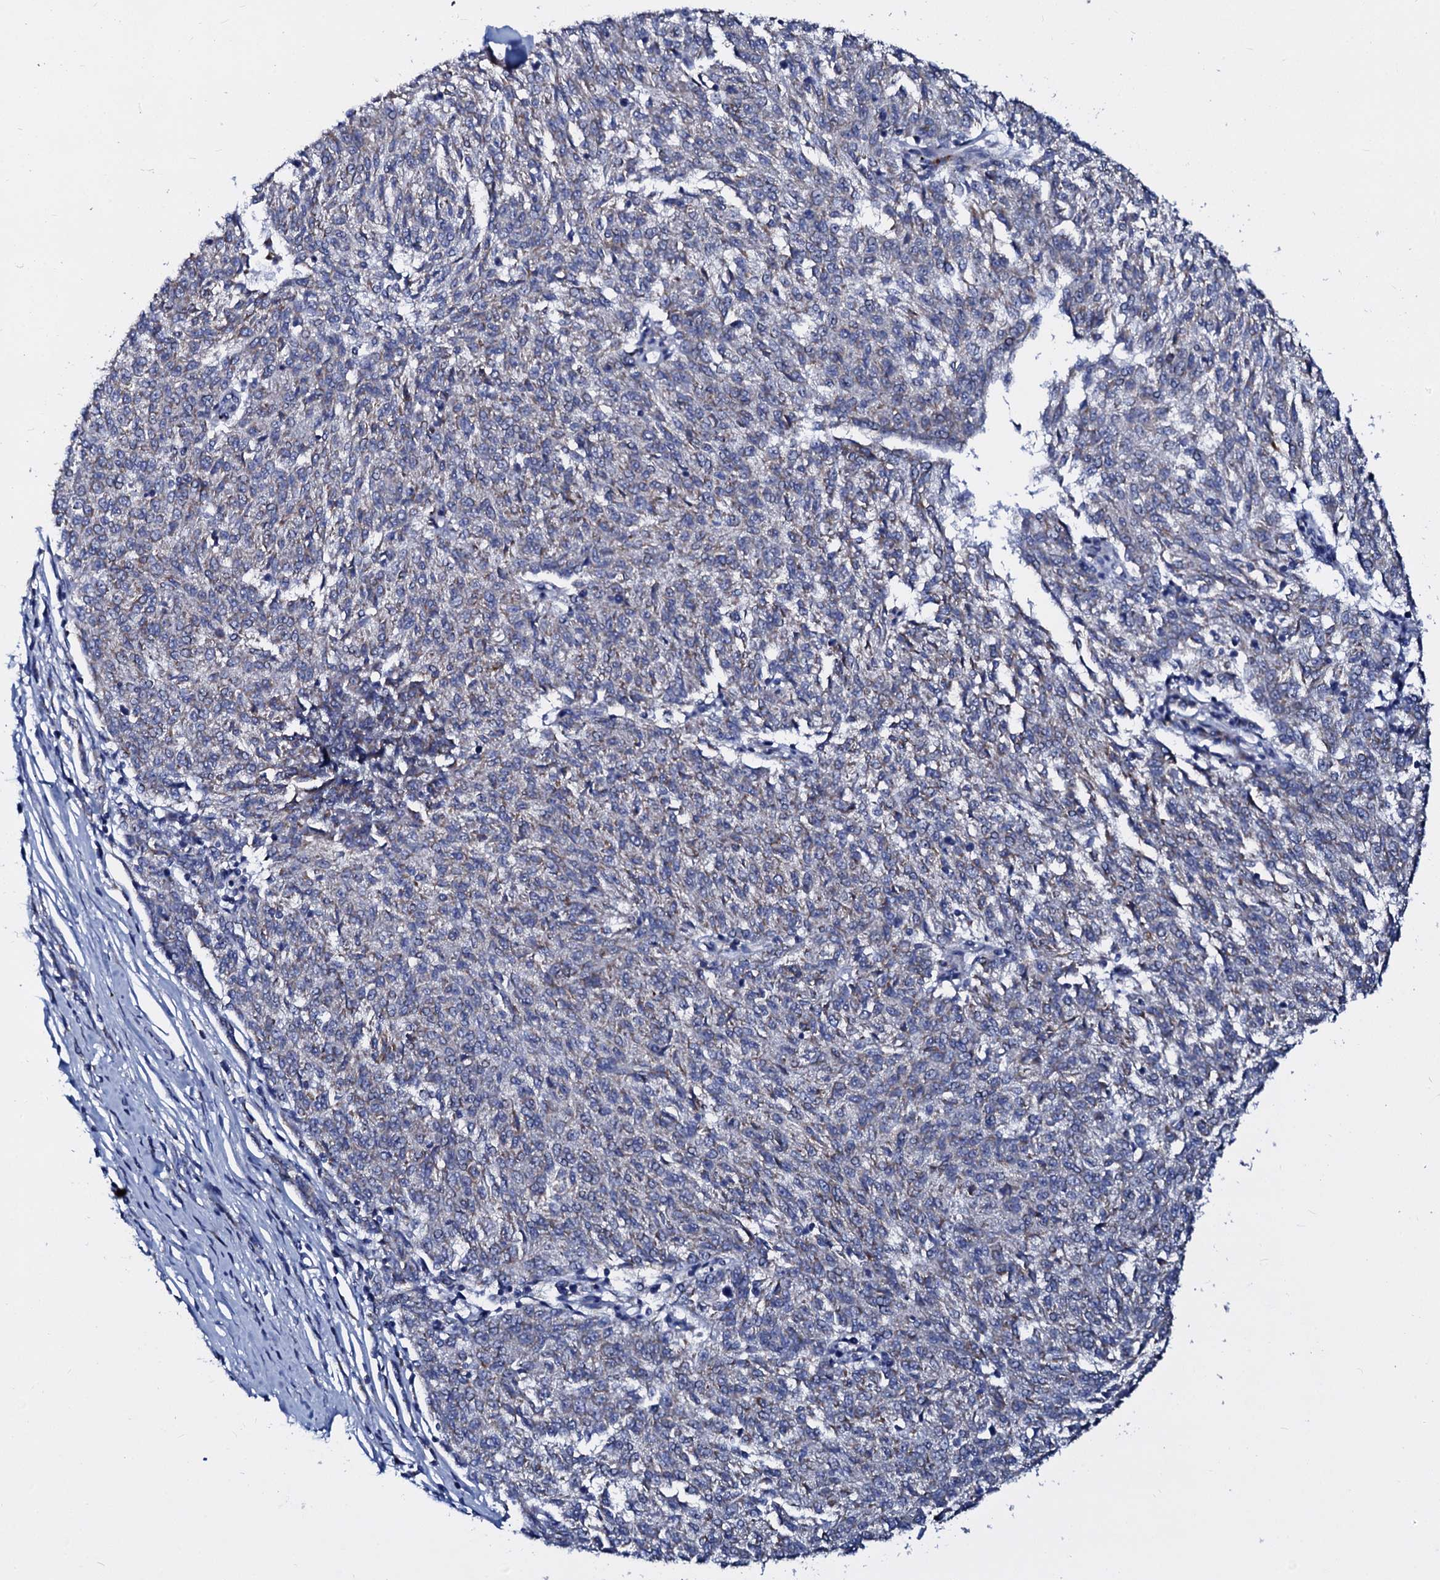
{"staining": {"intensity": "negative", "quantity": "none", "location": "none"}, "tissue": "melanoma", "cell_type": "Tumor cells", "image_type": "cancer", "snomed": [{"axis": "morphology", "description": "Malignant melanoma, NOS"}, {"axis": "topography", "description": "Skin"}], "caption": "Malignant melanoma stained for a protein using immunohistochemistry shows no staining tumor cells.", "gene": "SLC37A4", "patient": {"sex": "female", "age": 72}}